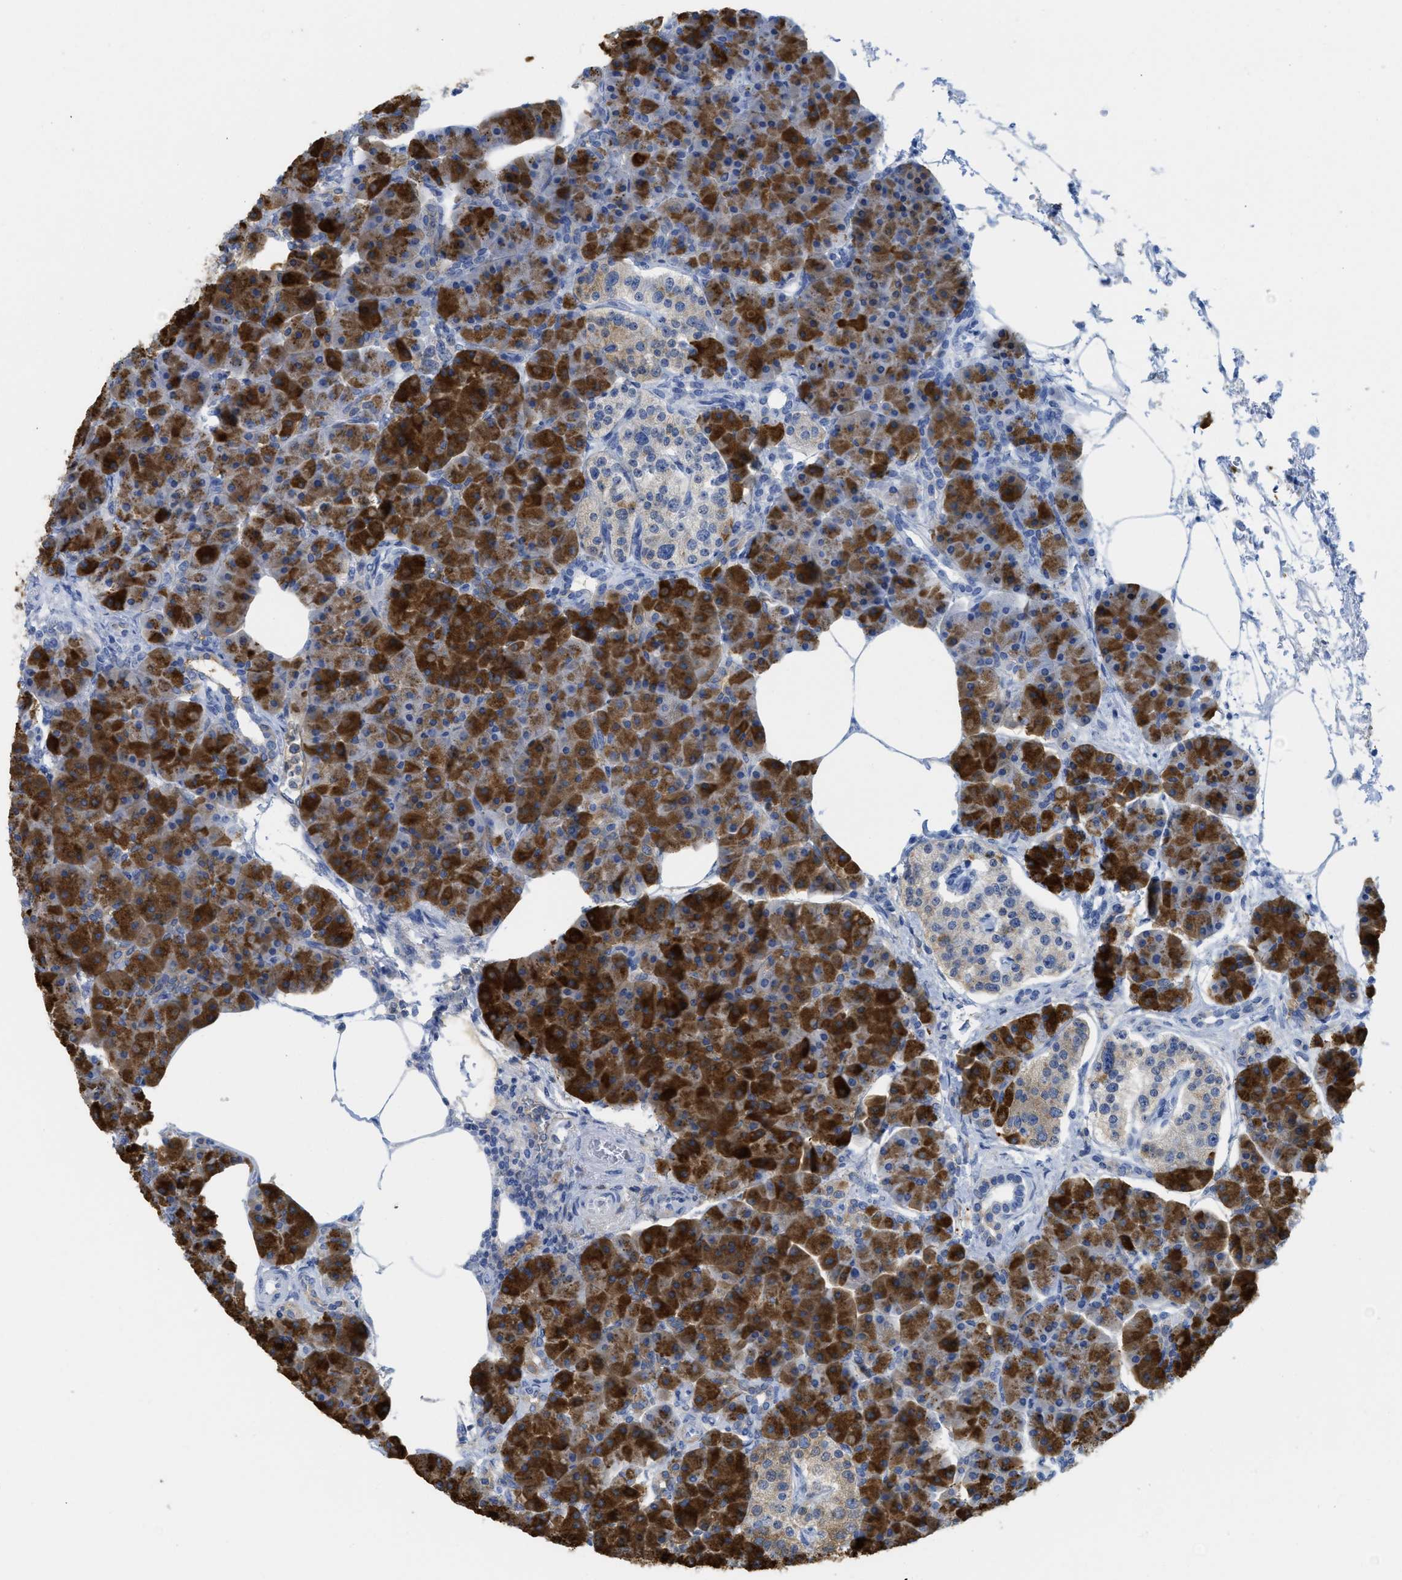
{"staining": {"intensity": "strong", "quantity": "25%-75%", "location": "cytoplasmic/membranous"}, "tissue": "pancreas", "cell_type": "Exocrine glandular cells", "image_type": "normal", "snomed": [{"axis": "morphology", "description": "Normal tissue, NOS"}, {"axis": "topography", "description": "Pancreas"}], "caption": "Brown immunohistochemical staining in normal human pancreas reveals strong cytoplasmic/membranous staining in about 25%-75% of exocrine glandular cells.", "gene": "WDR4", "patient": {"sex": "female", "age": 70}}